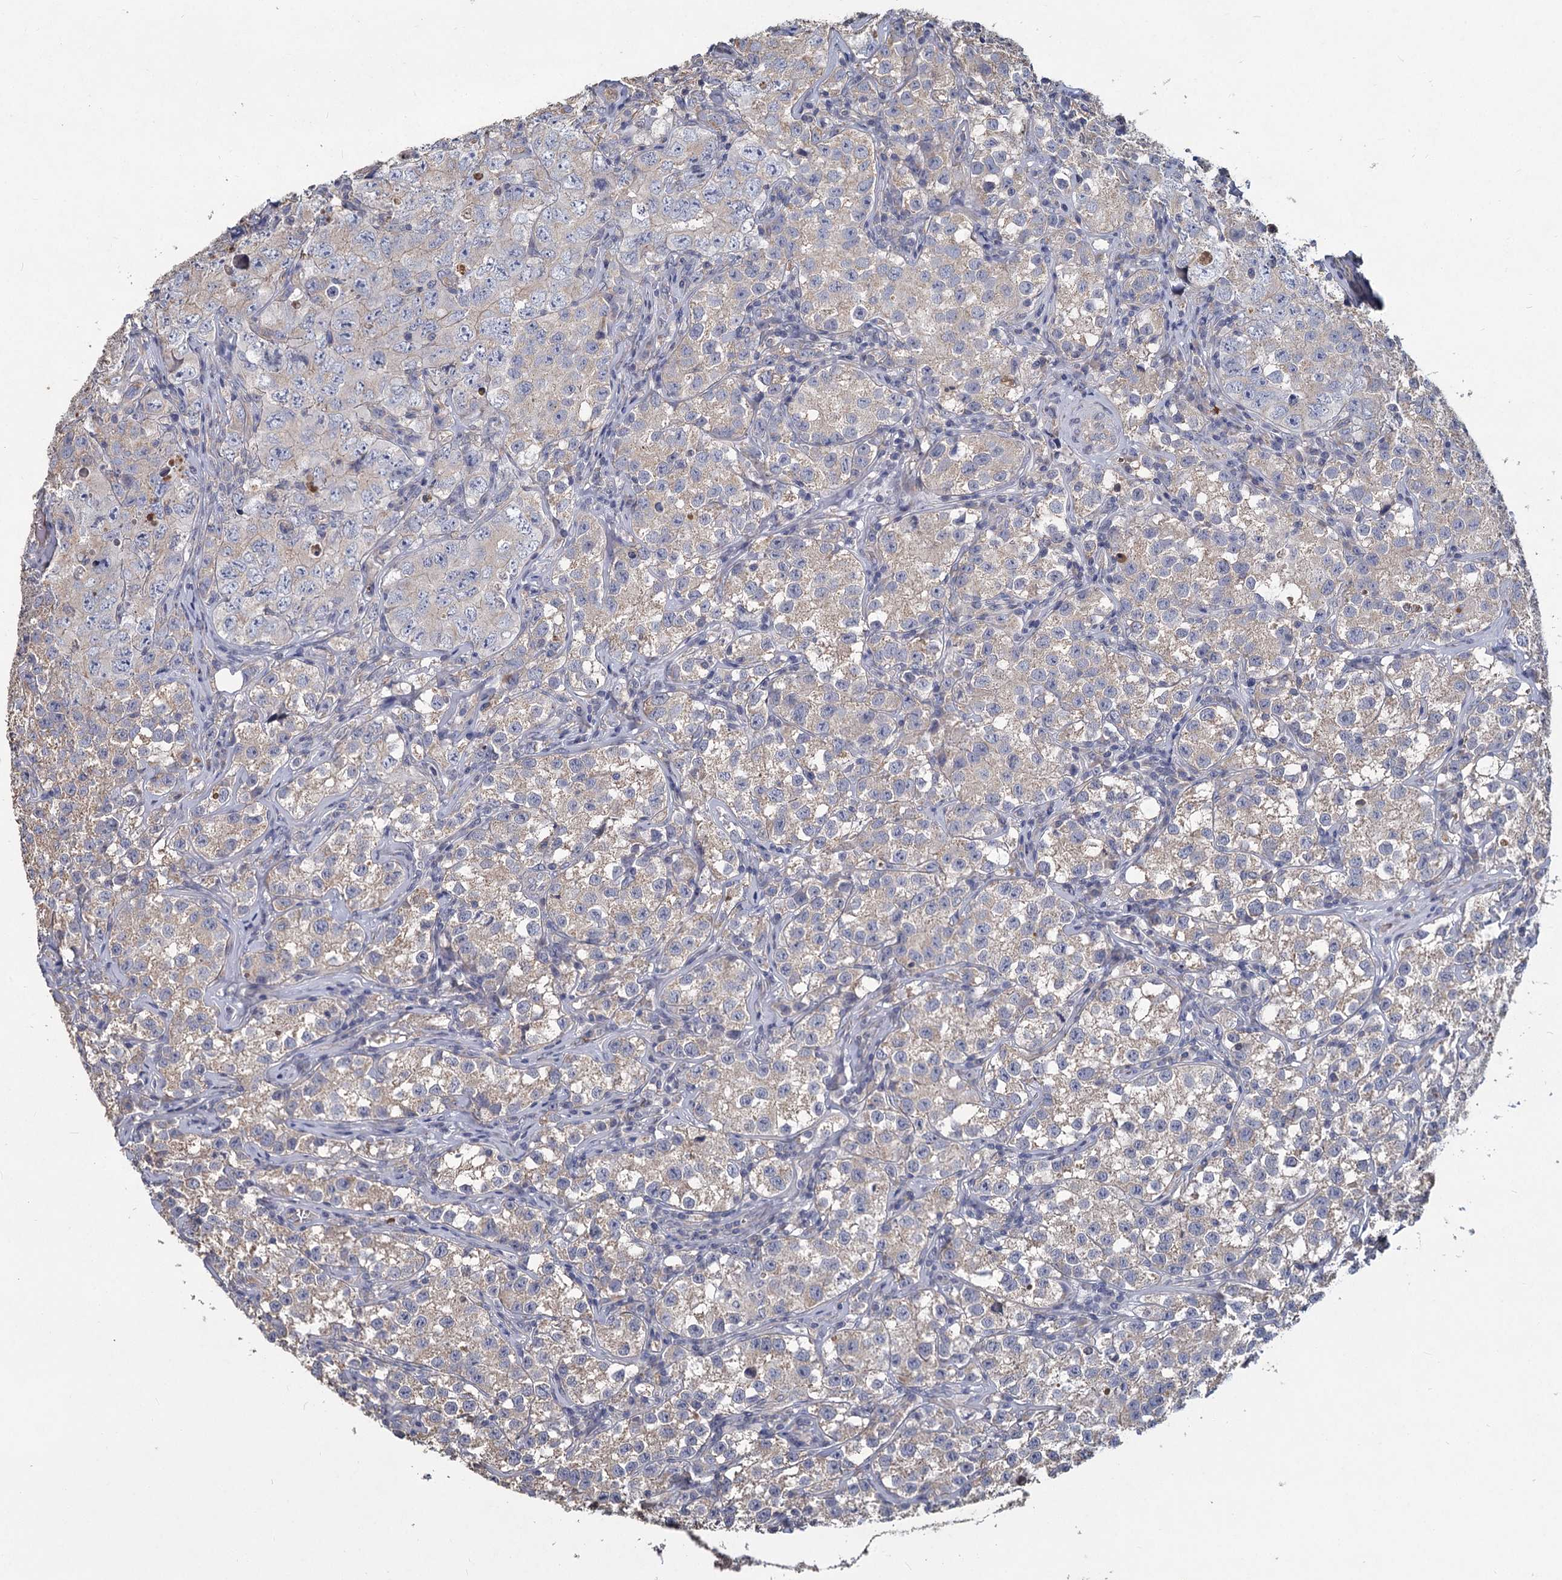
{"staining": {"intensity": "weak", "quantity": "25%-75%", "location": "cytoplasmic/membranous"}, "tissue": "testis cancer", "cell_type": "Tumor cells", "image_type": "cancer", "snomed": [{"axis": "morphology", "description": "Seminoma, NOS"}, {"axis": "morphology", "description": "Carcinoma, Embryonal, NOS"}, {"axis": "topography", "description": "Testis"}], "caption": "Seminoma (testis) tissue demonstrates weak cytoplasmic/membranous staining in approximately 25%-75% of tumor cells The staining was performed using DAB (3,3'-diaminobenzidine) to visualize the protein expression in brown, while the nuclei were stained in blue with hematoxylin (Magnification: 20x).", "gene": "HES2", "patient": {"sex": "male", "age": 43}}